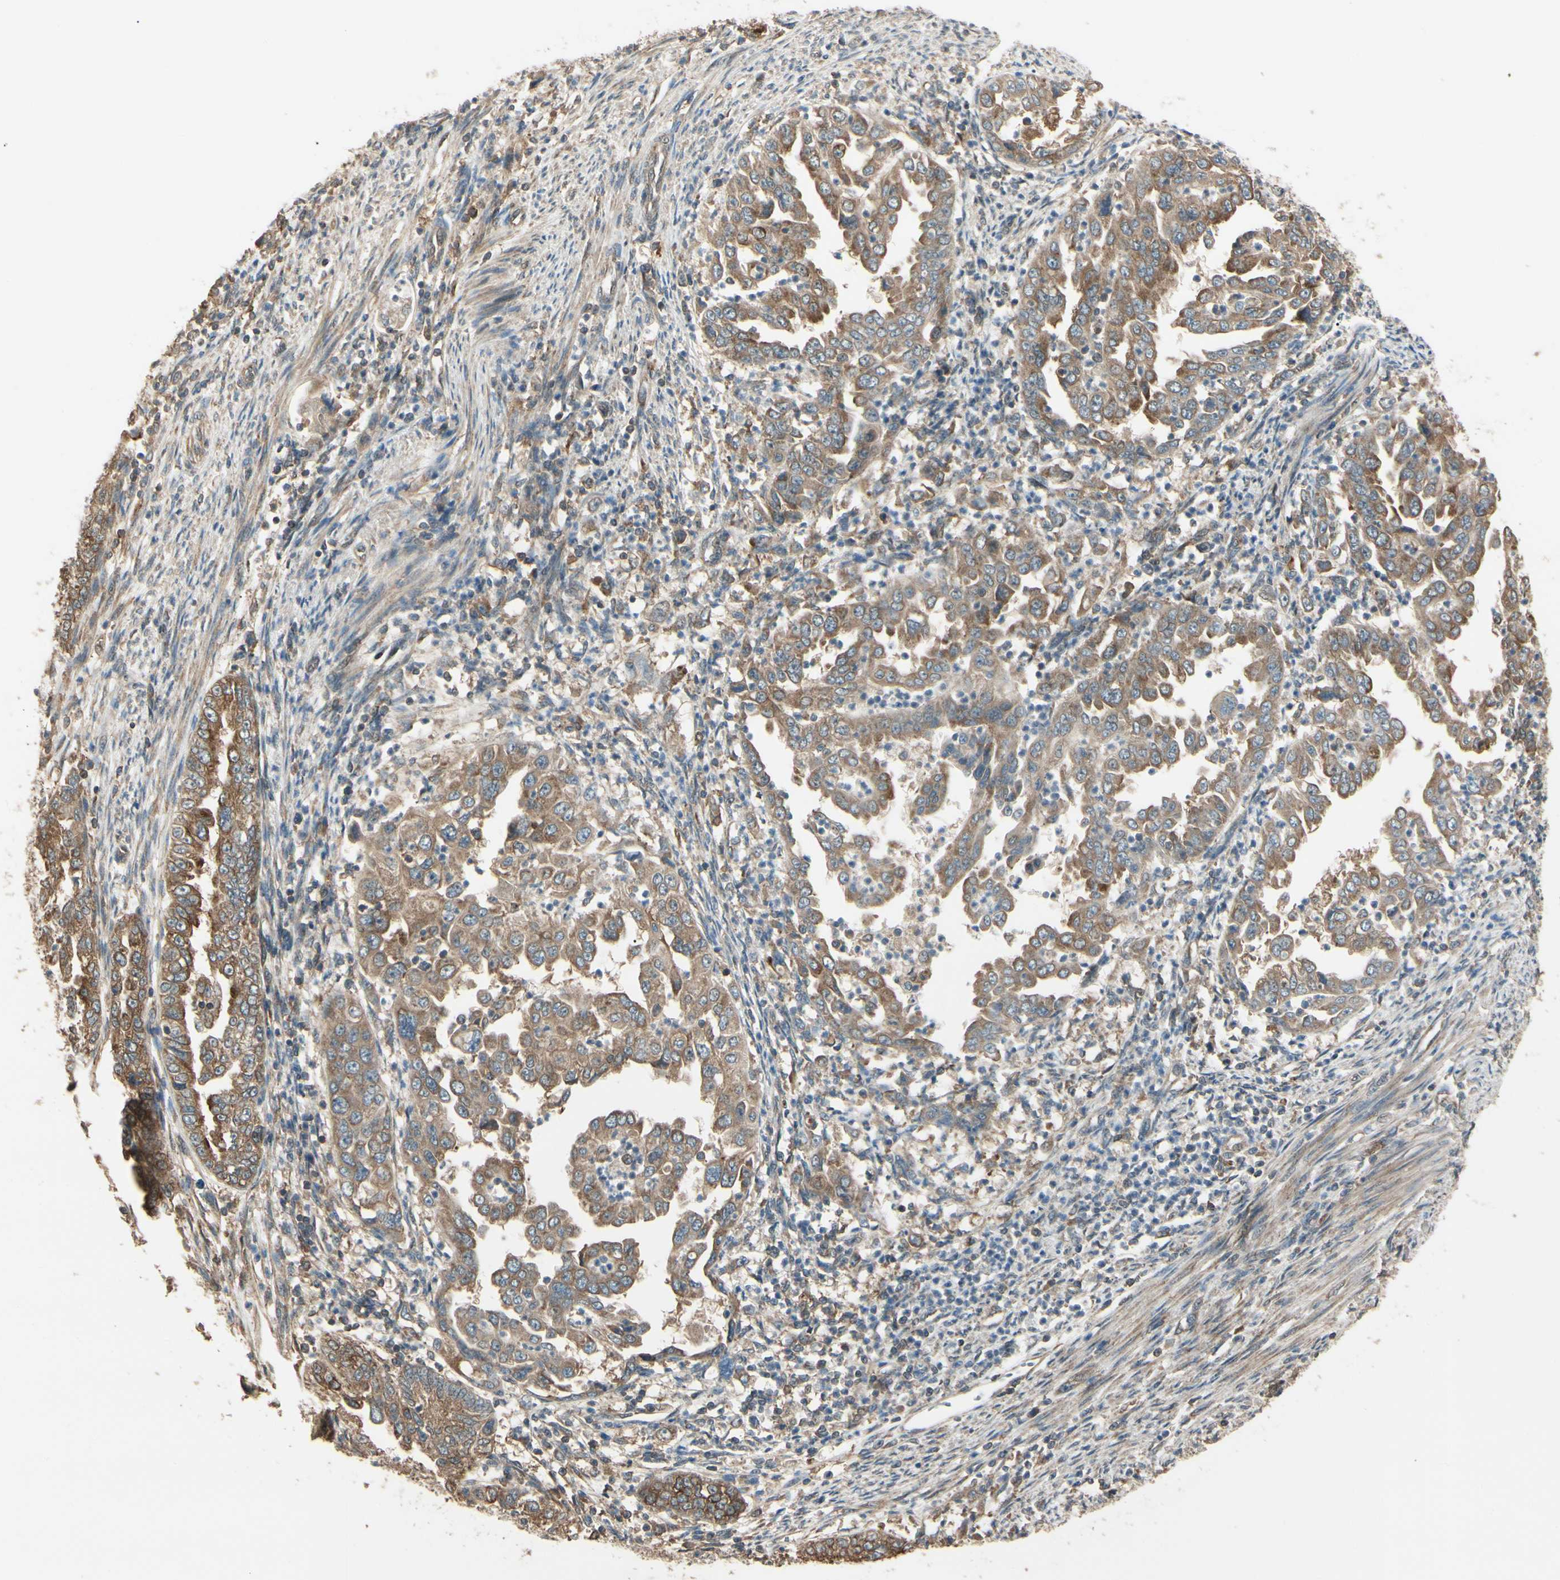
{"staining": {"intensity": "strong", "quantity": ">75%", "location": "cytoplasmic/membranous"}, "tissue": "endometrial cancer", "cell_type": "Tumor cells", "image_type": "cancer", "snomed": [{"axis": "morphology", "description": "Adenocarcinoma, NOS"}, {"axis": "topography", "description": "Endometrium"}], "caption": "Adenocarcinoma (endometrial) stained with DAB (3,3'-diaminobenzidine) immunohistochemistry (IHC) exhibits high levels of strong cytoplasmic/membranous expression in approximately >75% of tumor cells.", "gene": "CCT7", "patient": {"sex": "female", "age": 85}}